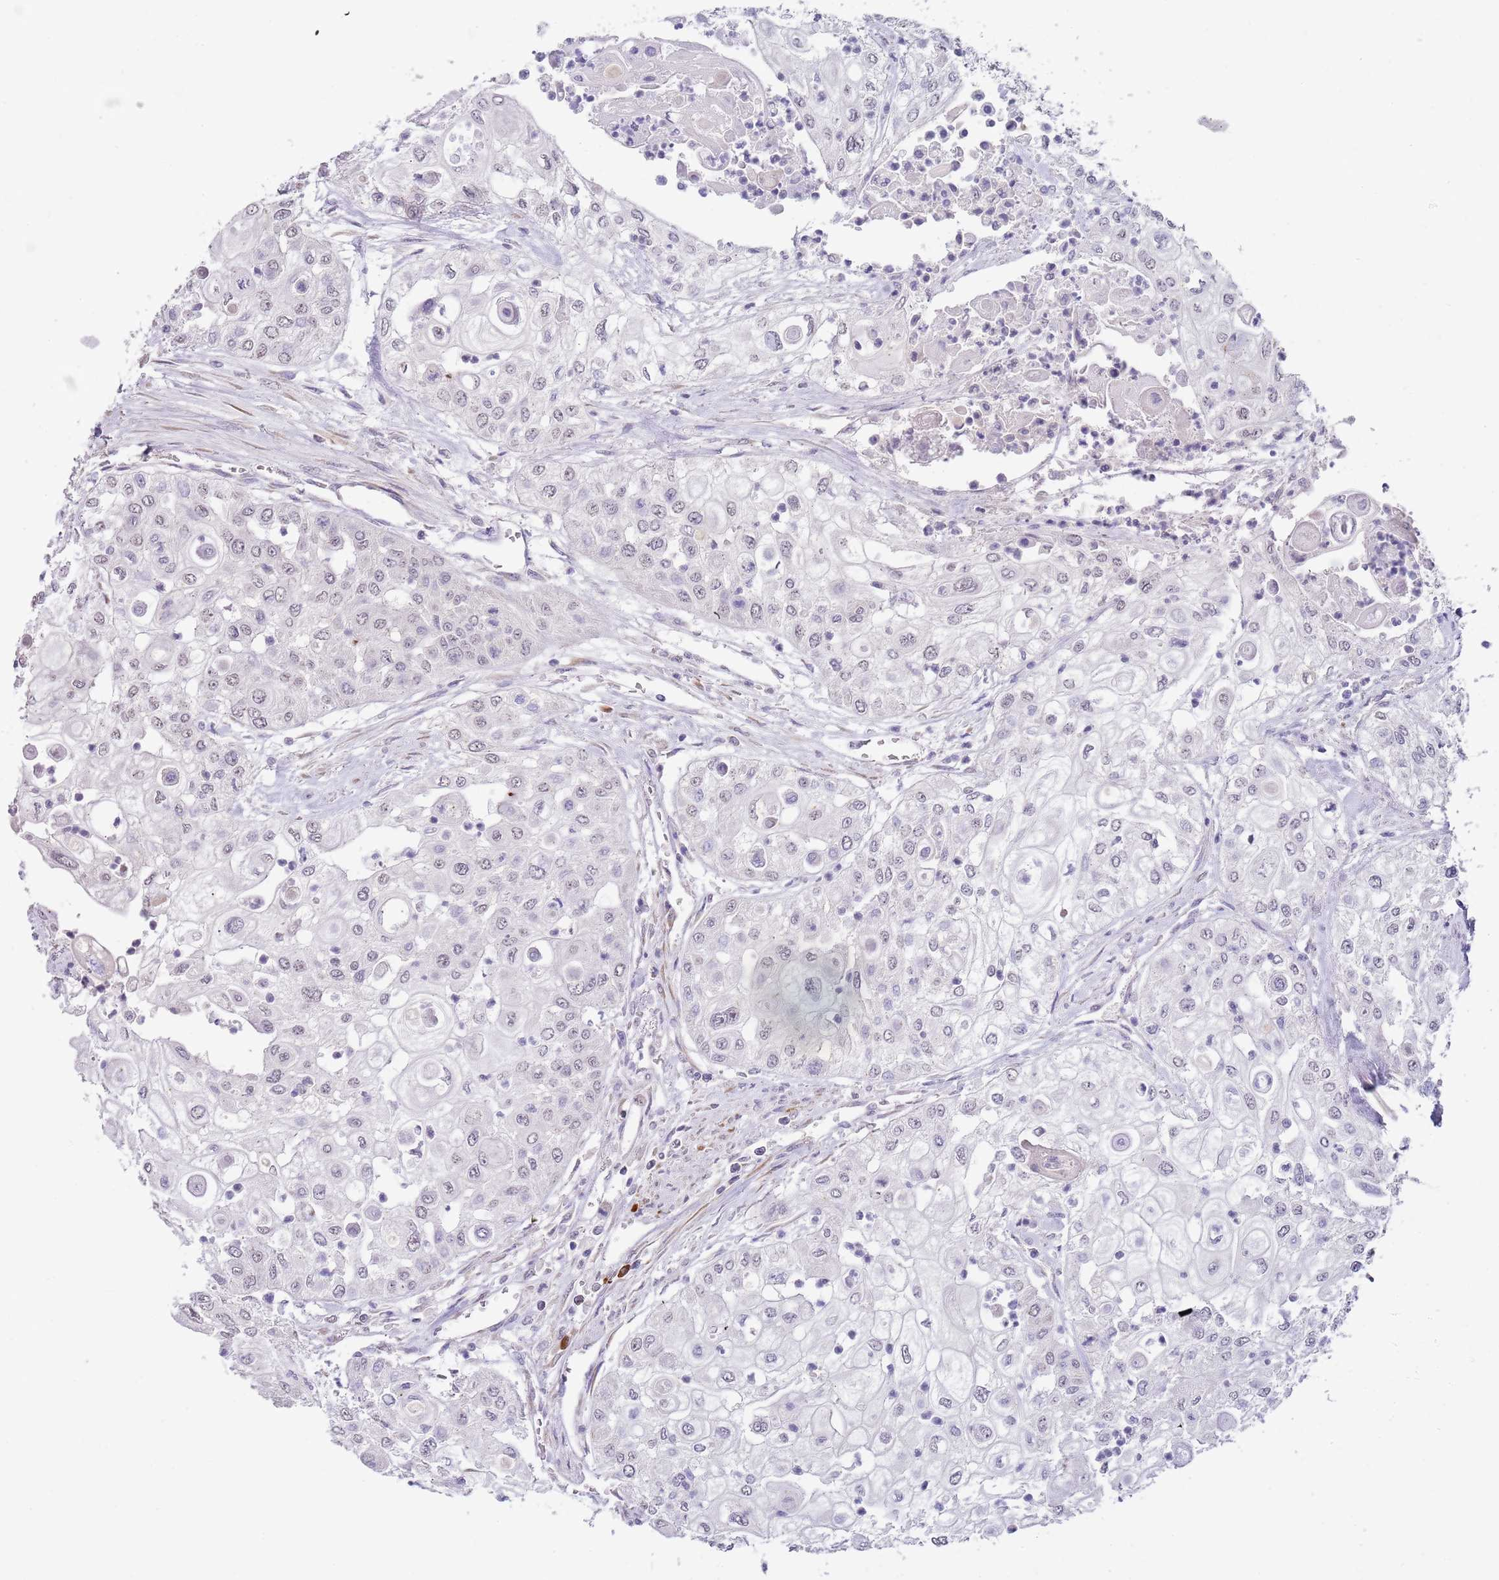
{"staining": {"intensity": "negative", "quantity": "none", "location": "none"}, "tissue": "urothelial cancer", "cell_type": "Tumor cells", "image_type": "cancer", "snomed": [{"axis": "morphology", "description": "Urothelial carcinoma, High grade"}, {"axis": "topography", "description": "Urinary bladder"}], "caption": "Urothelial carcinoma (high-grade) was stained to show a protein in brown. There is no significant staining in tumor cells.", "gene": "TNRC6C", "patient": {"sex": "female", "age": 79}}